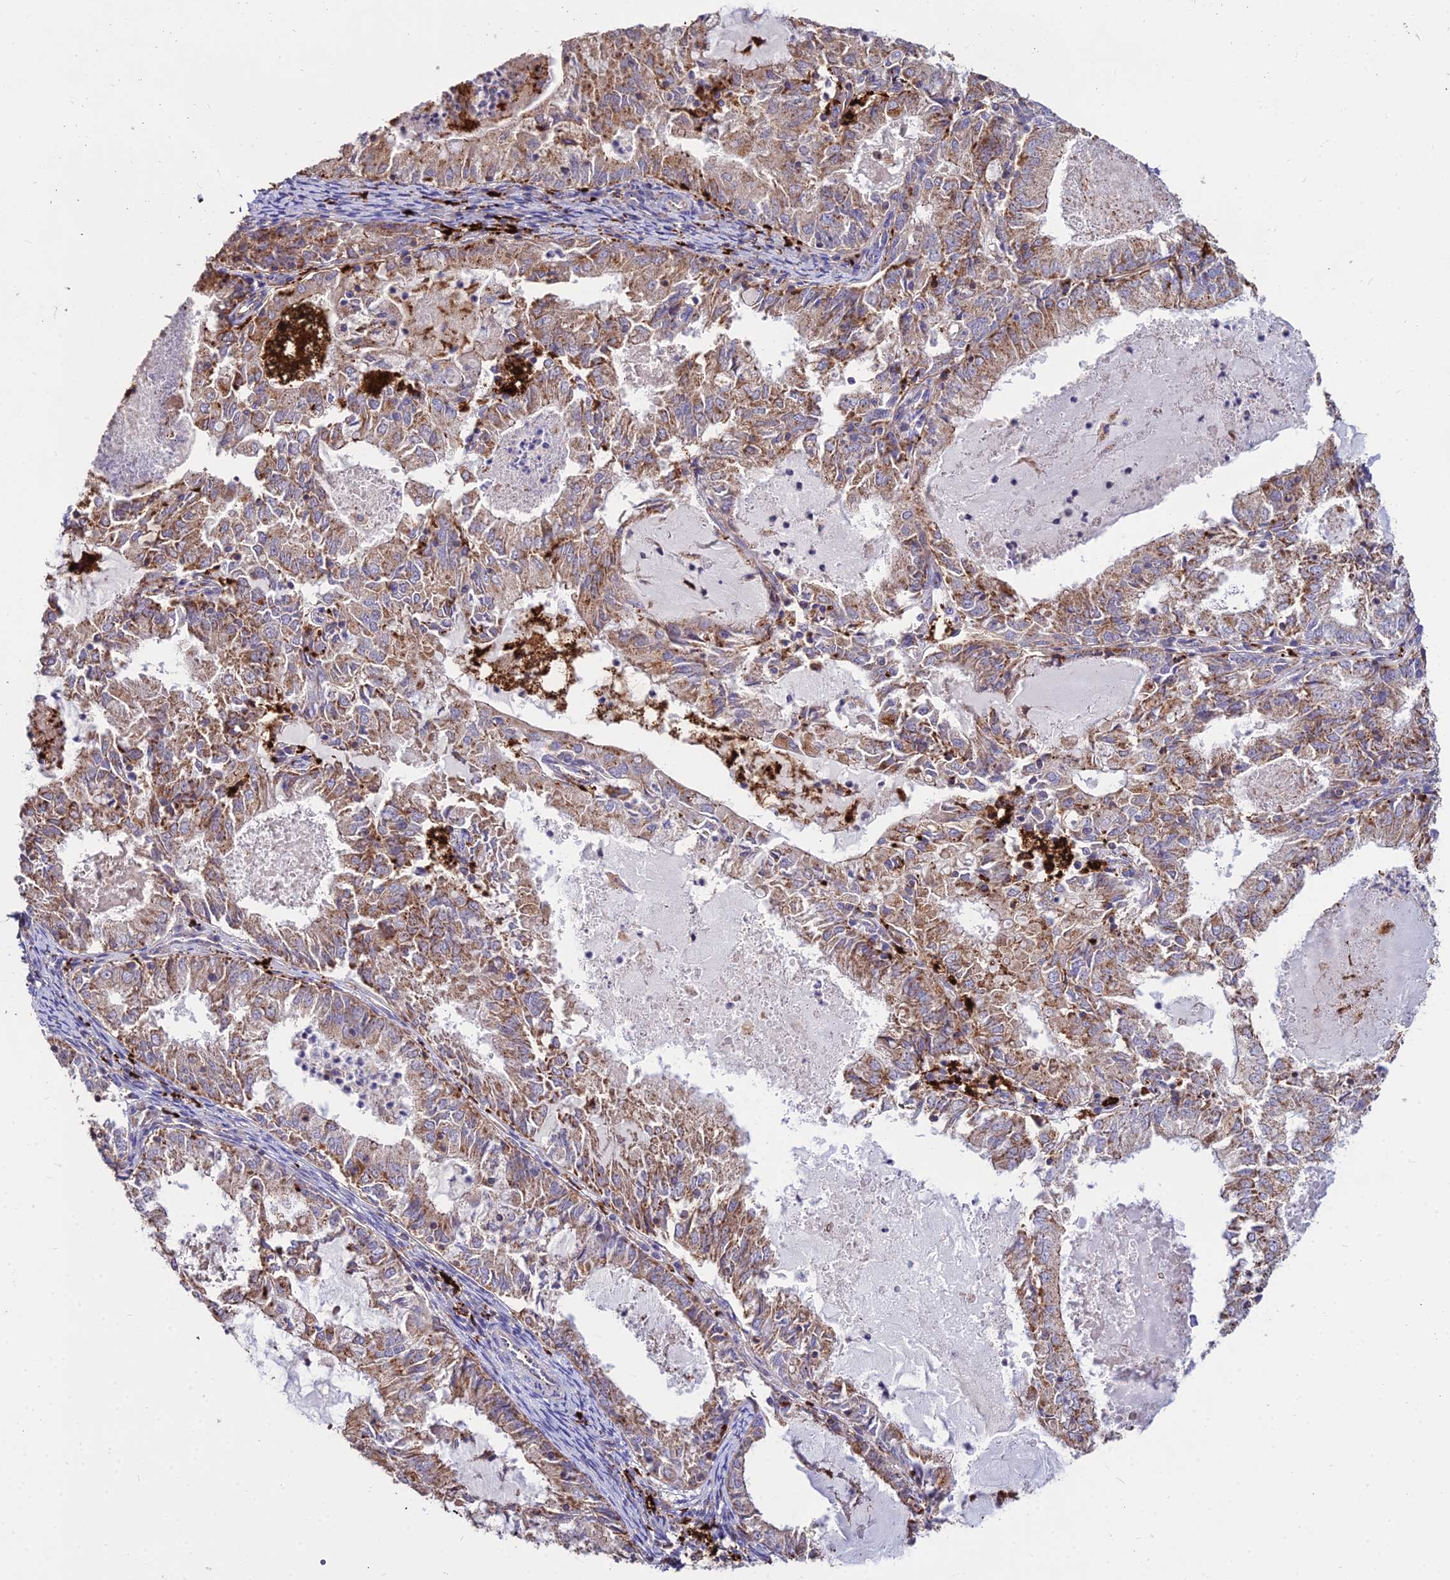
{"staining": {"intensity": "moderate", "quantity": ">75%", "location": "cytoplasmic/membranous"}, "tissue": "endometrial cancer", "cell_type": "Tumor cells", "image_type": "cancer", "snomed": [{"axis": "morphology", "description": "Adenocarcinoma, NOS"}, {"axis": "topography", "description": "Endometrium"}], "caption": "Adenocarcinoma (endometrial) stained with DAB immunohistochemistry (IHC) demonstrates medium levels of moderate cytoplasmic/membranous expression in approximately >75% of tumor cells.", "gene": "PNLIPRP3", "patient": {"sex": "female", "age": 57}}